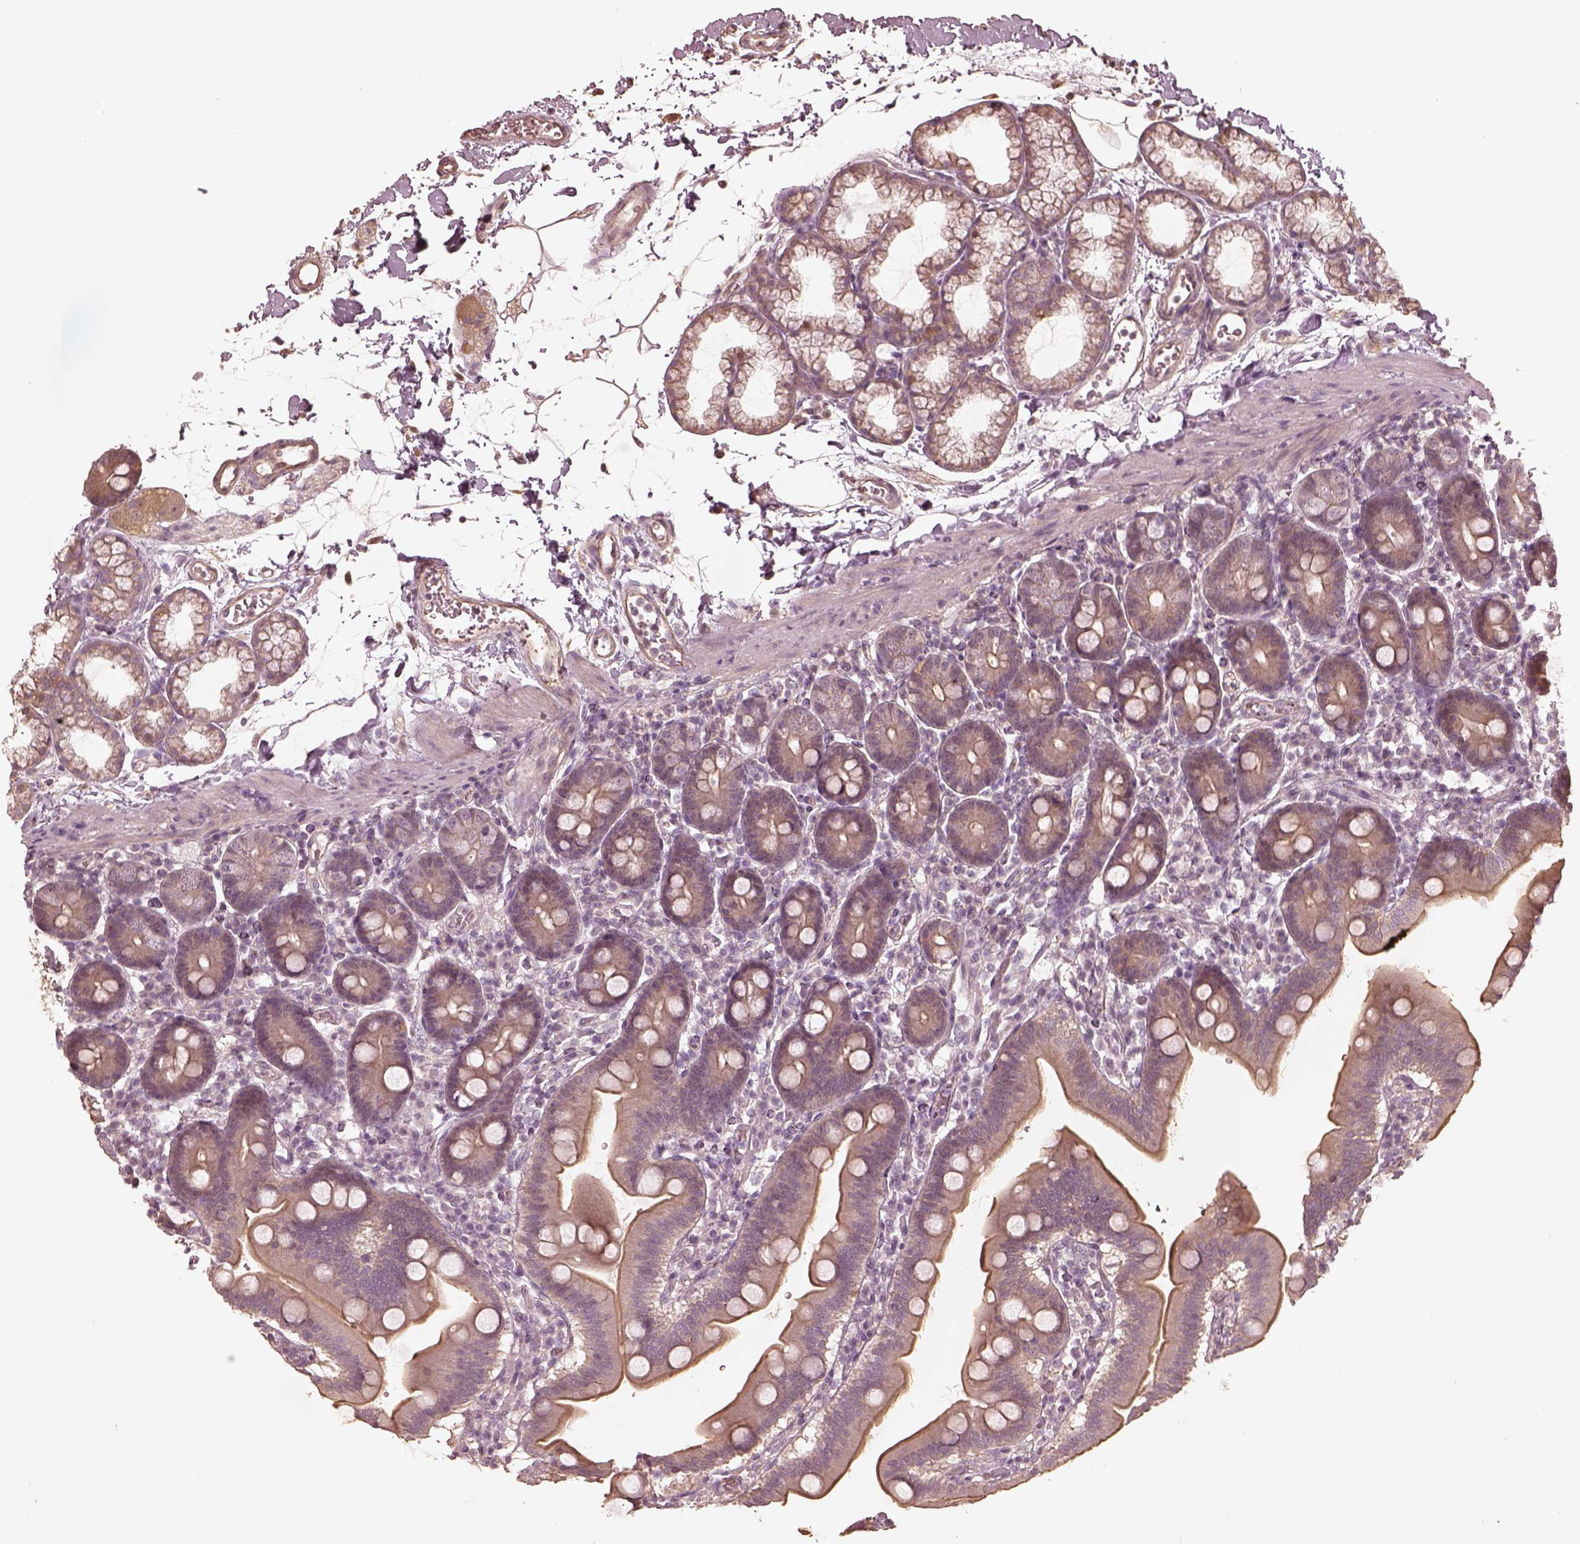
{"staining": {"intensity": "moderate", "quantity": "25%-75%", "location": "cytoplasmic/membranous"}, "tissue": "duodenum", "cell_type": "Glandular cells", "image_type": "normal", "snomed": [{"axis": "morphology", "description": "Normal tissue, NOS"}, {"axis": "topography", "description": "Pancreas"}, {"axis": "topography", "description": "Duodenum"}], "caption": "Protein expression analysis of unremarkable duodenum displays moderate cytoplasmic/membranous staining in about 25%-75% of glandular cells.", "gene": "KIF5C", "patient": {"sex": "male", "age": 59}}